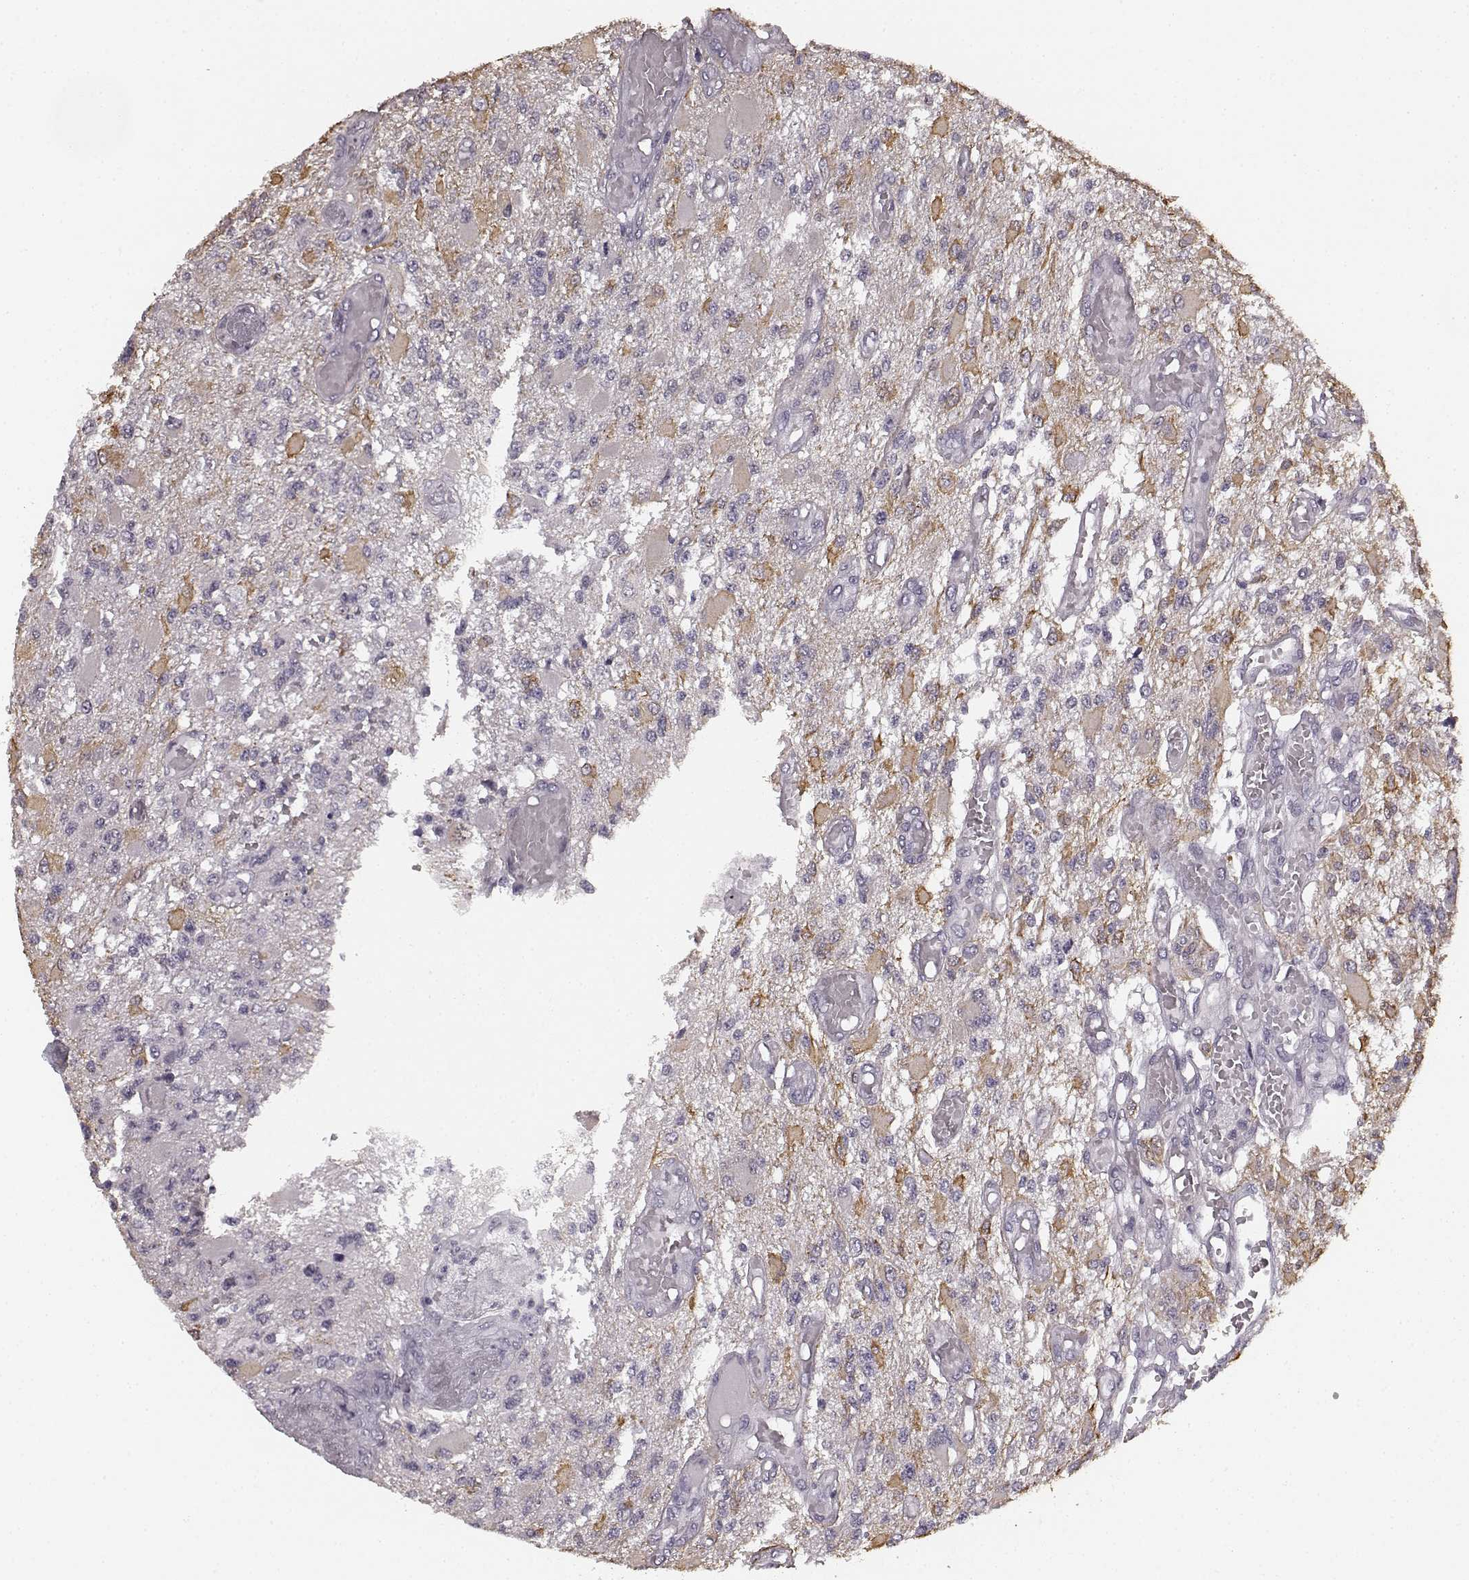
{"staining": {"intensity": "negative", "quantity": "none", "location": "none"}, "tissue": "glioma", "cell_type": "Tumor cells", "image_type": "cancer", "snomed": [{"axis": "morphology", "description": "Glioma, malignant, High grade"}, {"axis": "topography", "description": "Brain"}], "caption": "Immunohistochemical staining of human glioma shows no significant staining in tumor cells. Brightfield microscopy of IHC stained with DAB (3,3'-diaminobenzidine) (brown) and hematoxylin (blue), captured at high magnification.", "gene": "RIT2", "patient": {"sex": "female", "age": 63}}